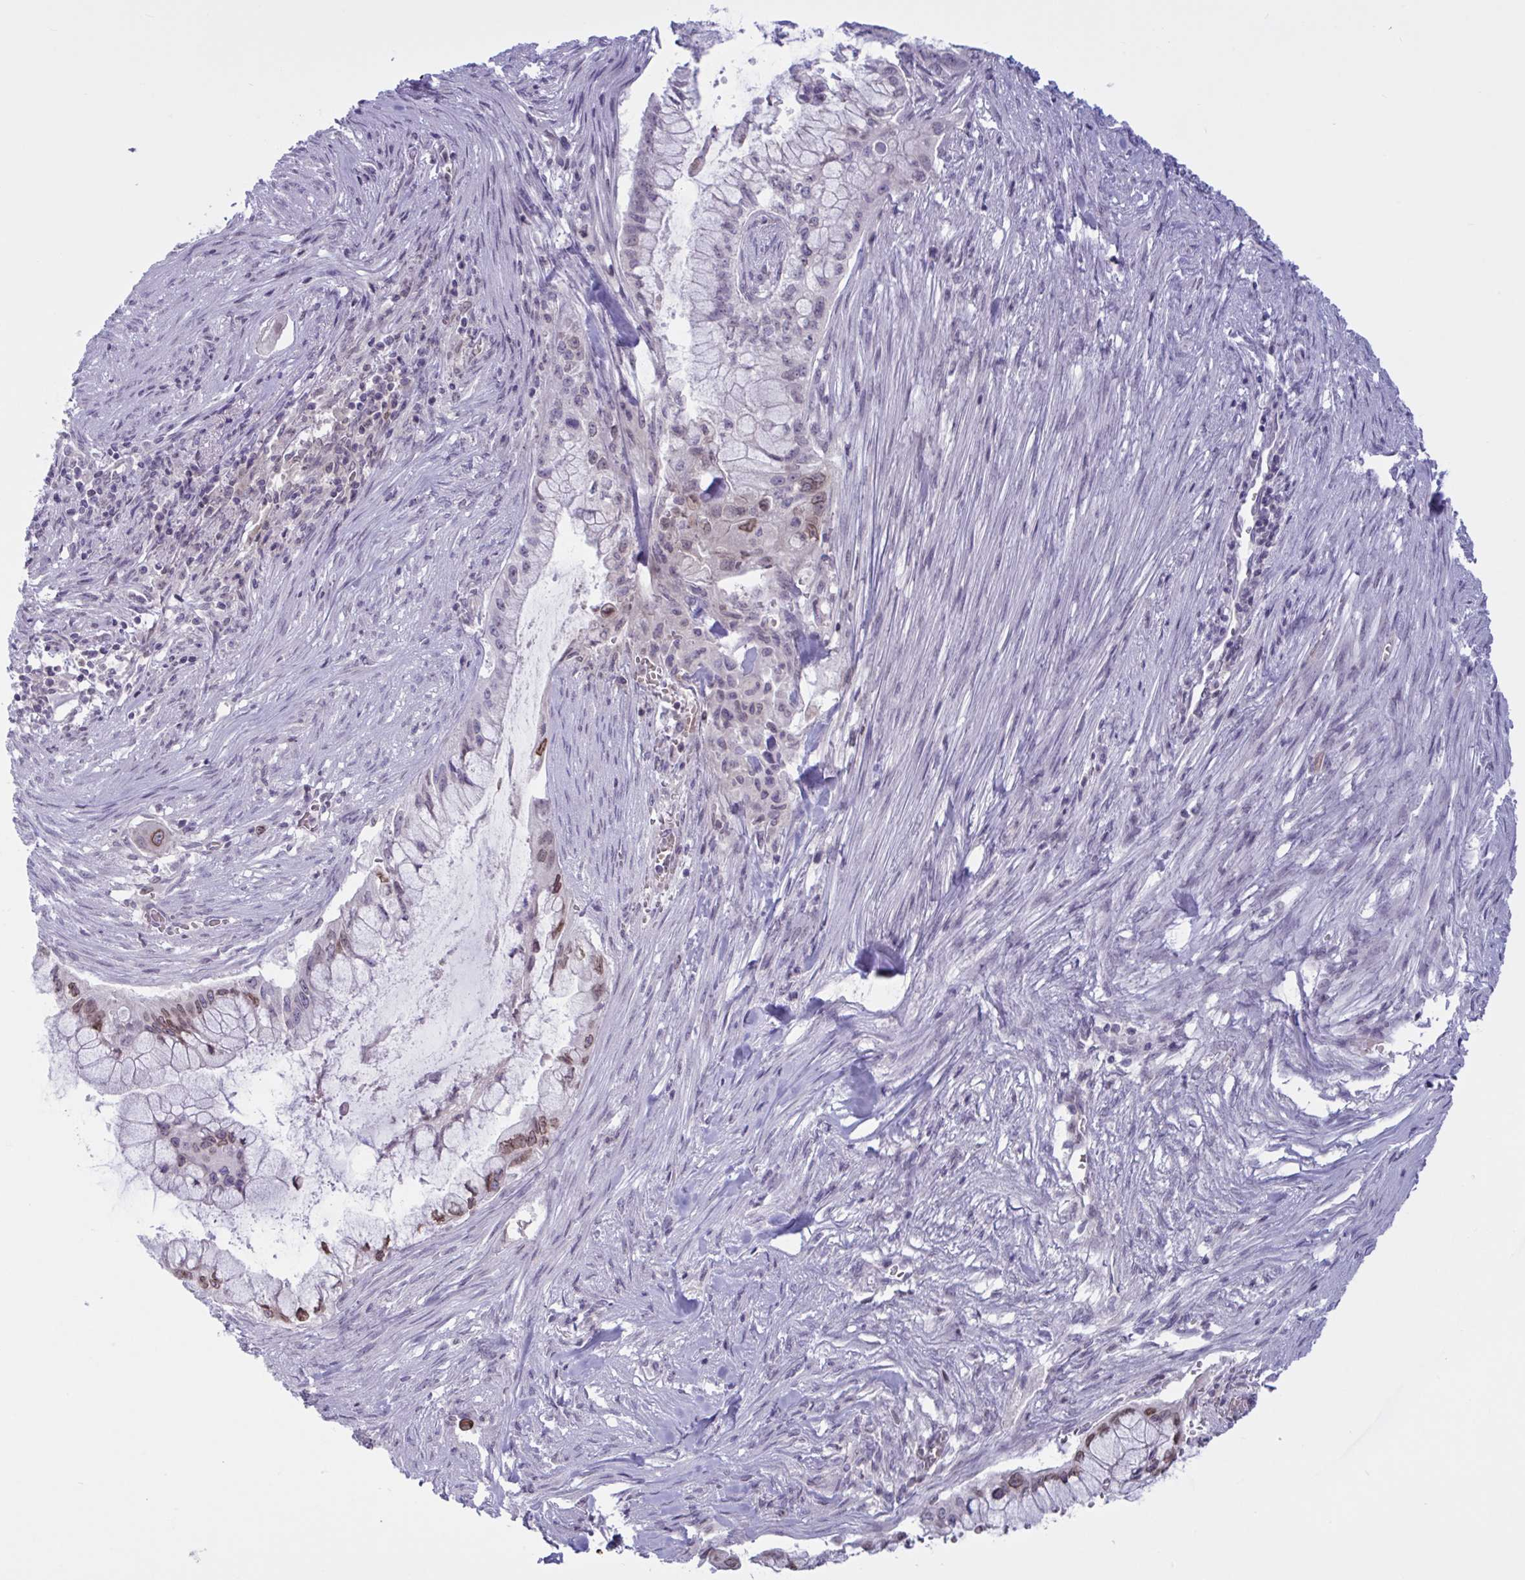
{"staining": {"intensity": "weak", "quantity": "25%-75%", "location": "nuclear"}, "tissue": "pancreatic cancer", "cell_type": "Tumor cells", "image_type": "cancer", "snomed": [{"axis": "morphology", "description": "Adenocarcinoma, NOS"}, {"axis": "topography", "description": "Pancreas"}], "caption": "Pancreatic cancer tissue displays weak nuclear positivity in about 25%-75% of tumor cells (Brightfield microscopy of DAB IHC at high magnification).", "gene": "TANK", "patient": {"sex": "male", "age": 48}}